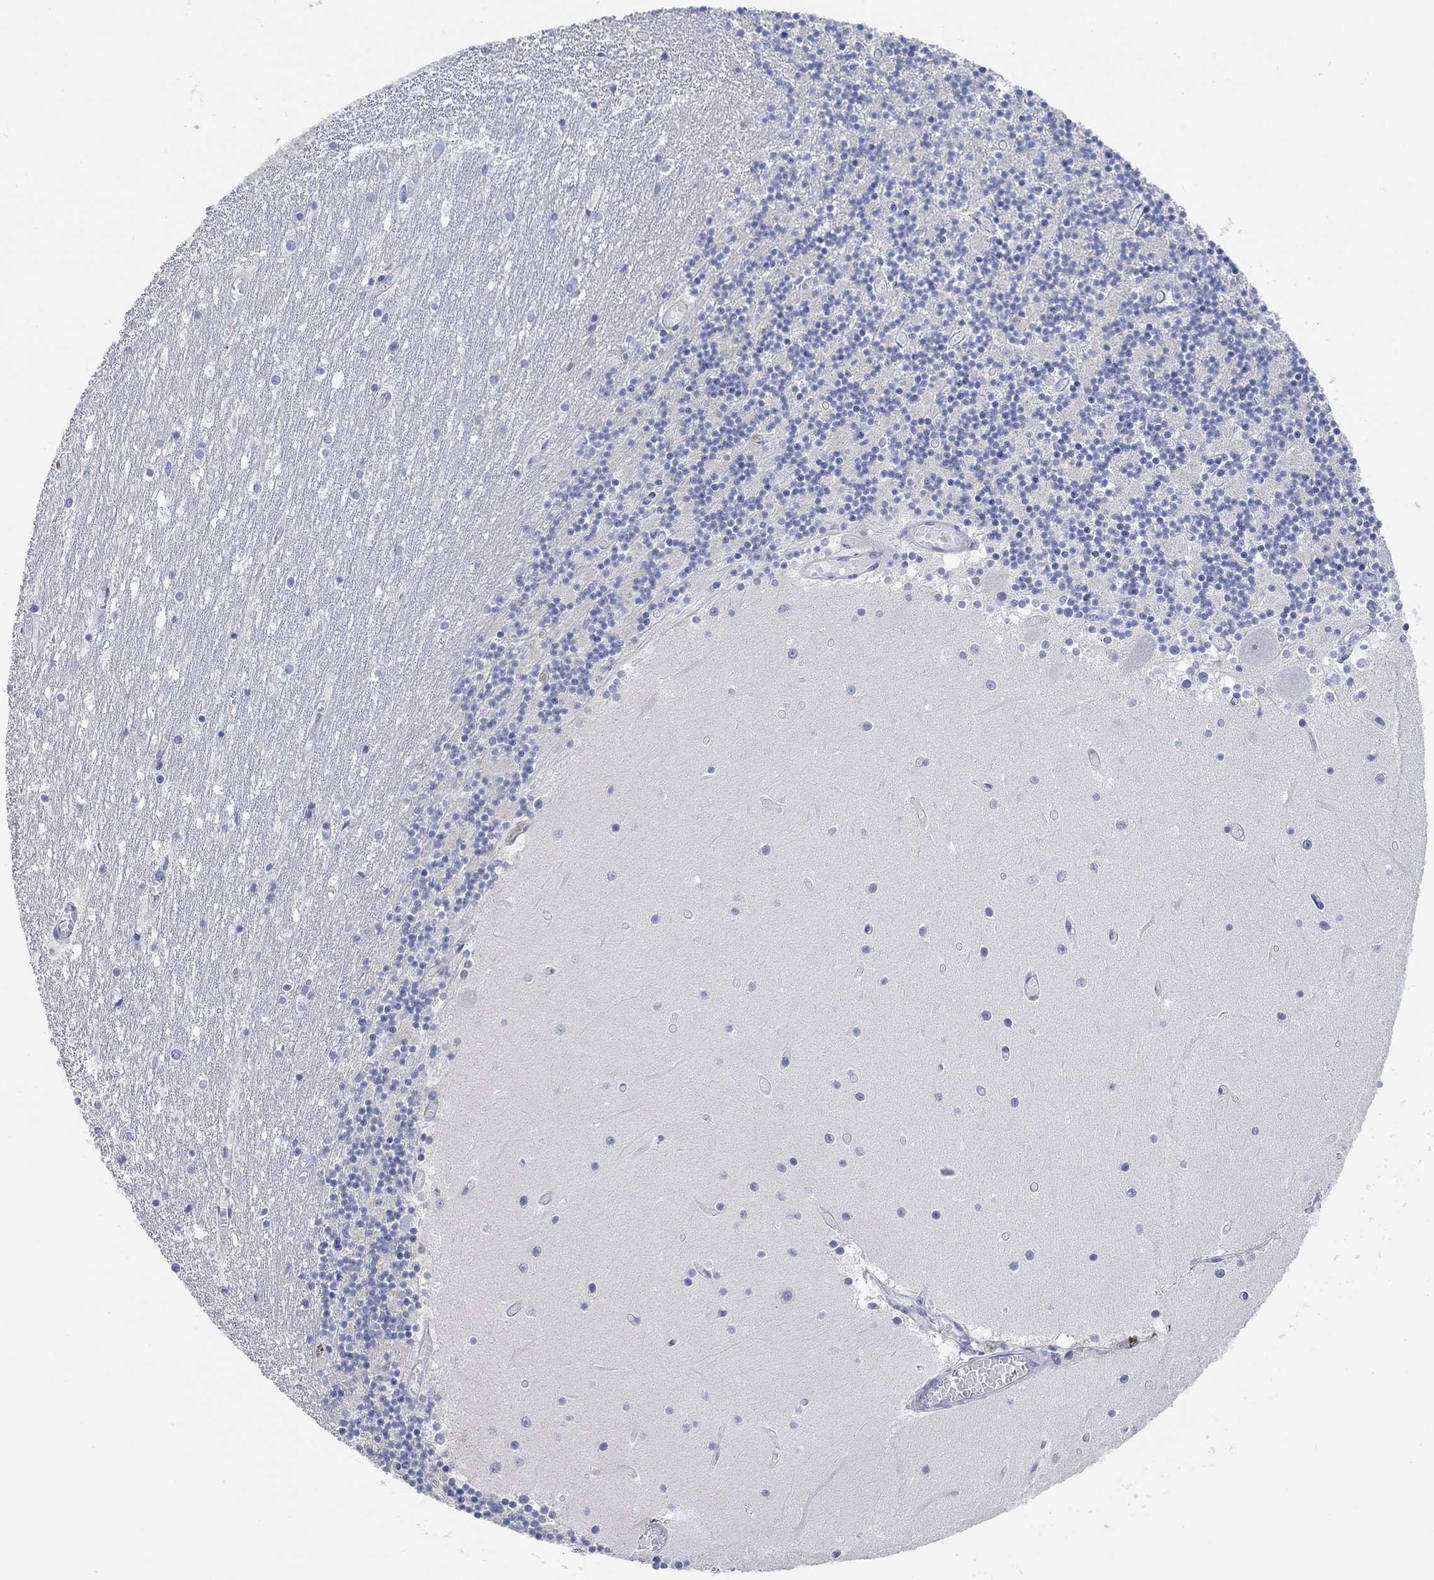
{"staining": {"intensity": "negative", "quantity": "none", "location": "none"}, "tissue": "cerebellum", "cell_type": "Cells in granular layer", "image_type": "normal", "snomed": [{"axis": "morphology", "description": "Normal tissue, NOS"}, {"axis": "topography", "description": "Cerebellum"}], "caption": "This is a micrograph of immunohistochemistry (IHC) staining of benign cerebellum, which shows no expression in cells in granular layer.", "gene": "NLRP14", "patient": {"sex": "female", "age": 28}}